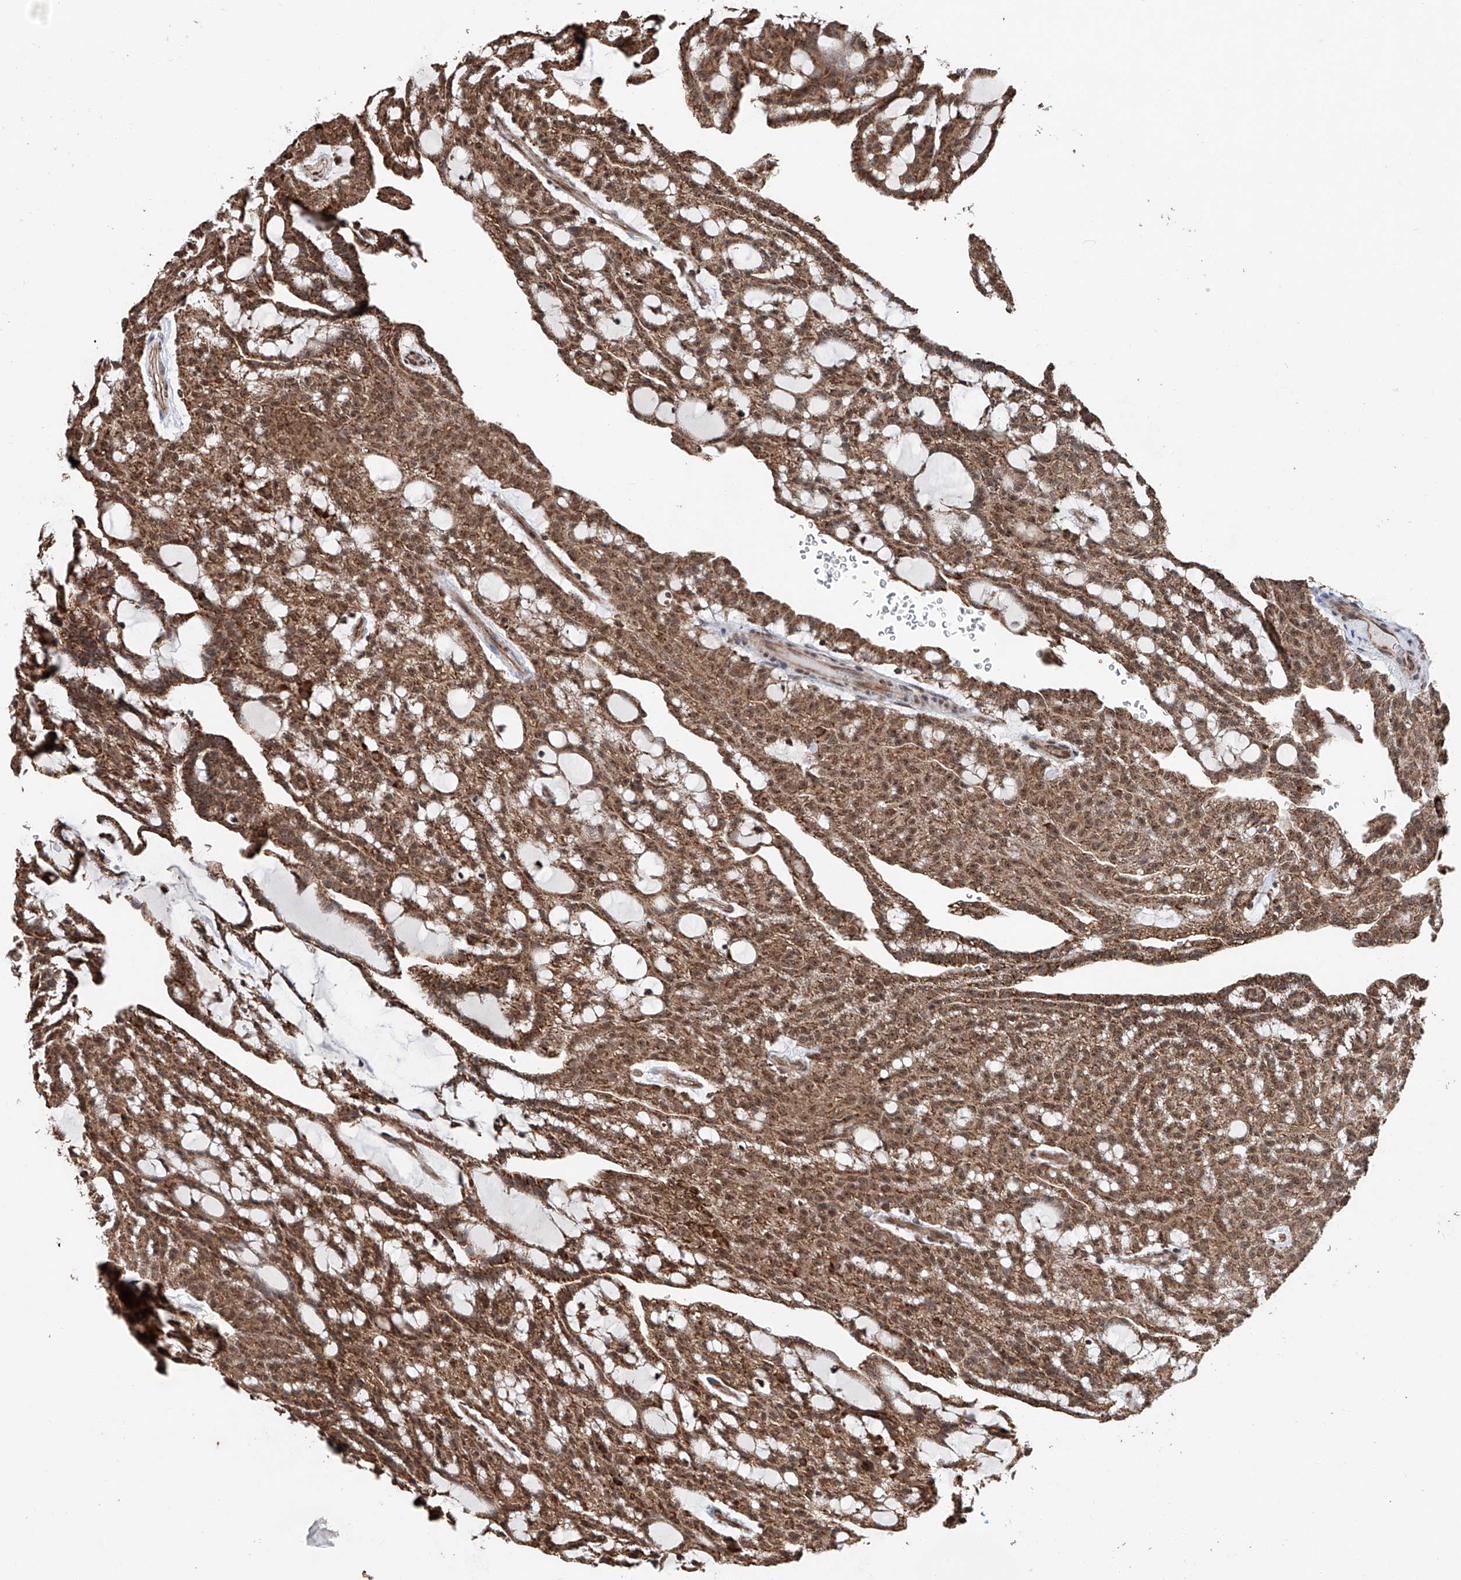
{"staining": {"intensity": "moderate", "quantity": ">75%", "location": "cytoplasmic/membranous,nuclear"}, "tissue": "renal cancer", "cell_type": "Tumor cells", "image_type": "cancer", "snomed": [{"axis": "morphology", "description": "Adenocarcinoma, NOS"}, {"axis": "topography", "description": "Kidney"}], "caption": "Immunohistochemistry (IHC) micrograph of human renal cancer (adenocarcinoma) stained for a protein (brown), which demonstrates medium levels of moderate cytoplasmic/membranous and nuclear expression in approximately >75% of tumor cells.", "gene": "ZNF445", "patient": {"sex": "male", "age": 63}}